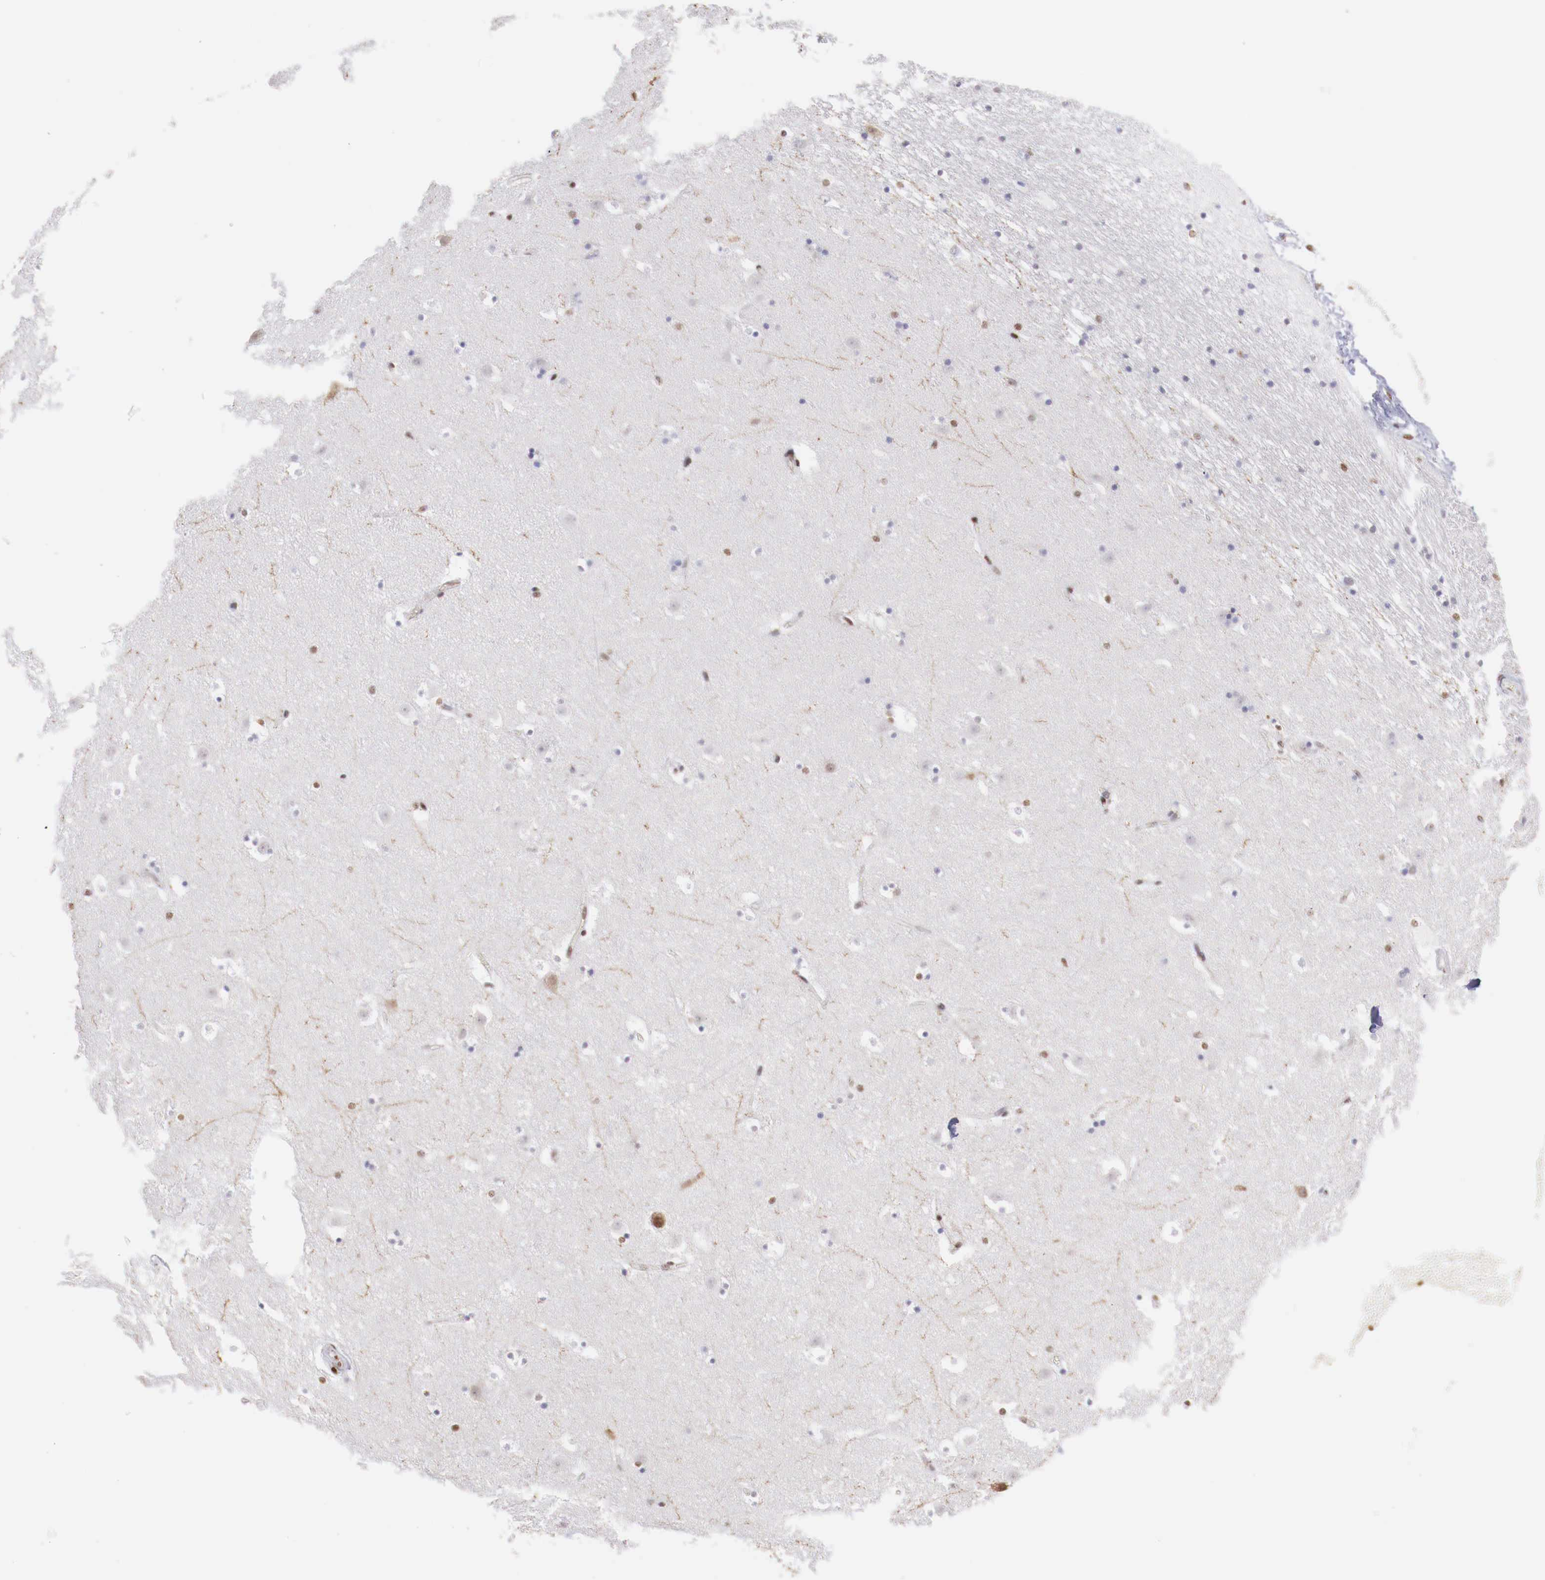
{"staining": {"intensity": "weak", "quantity": "25%-75%", "location": "cytoplasmic/membranous,nuclear"}, "tissue": "caudate", "cell_type": "Glial cells", "image_type": "normal", "snomed": [{"axis": "morphology", "description": "Normal tissue, NOS"}, {"axis": "topography", "description": "Lateral ventricle wall"}], "caption": "Unremarkable caudate displays weak cytoplasmic/membranous,nuclear expression in approximately 25%-75% of glial cells, visualized by immunohistochemistry. The protein of interest is shown in brown color, while the nuclei are stained blue.", "gene": "MAX", "patient": {"sex": "male", "age": 45}}